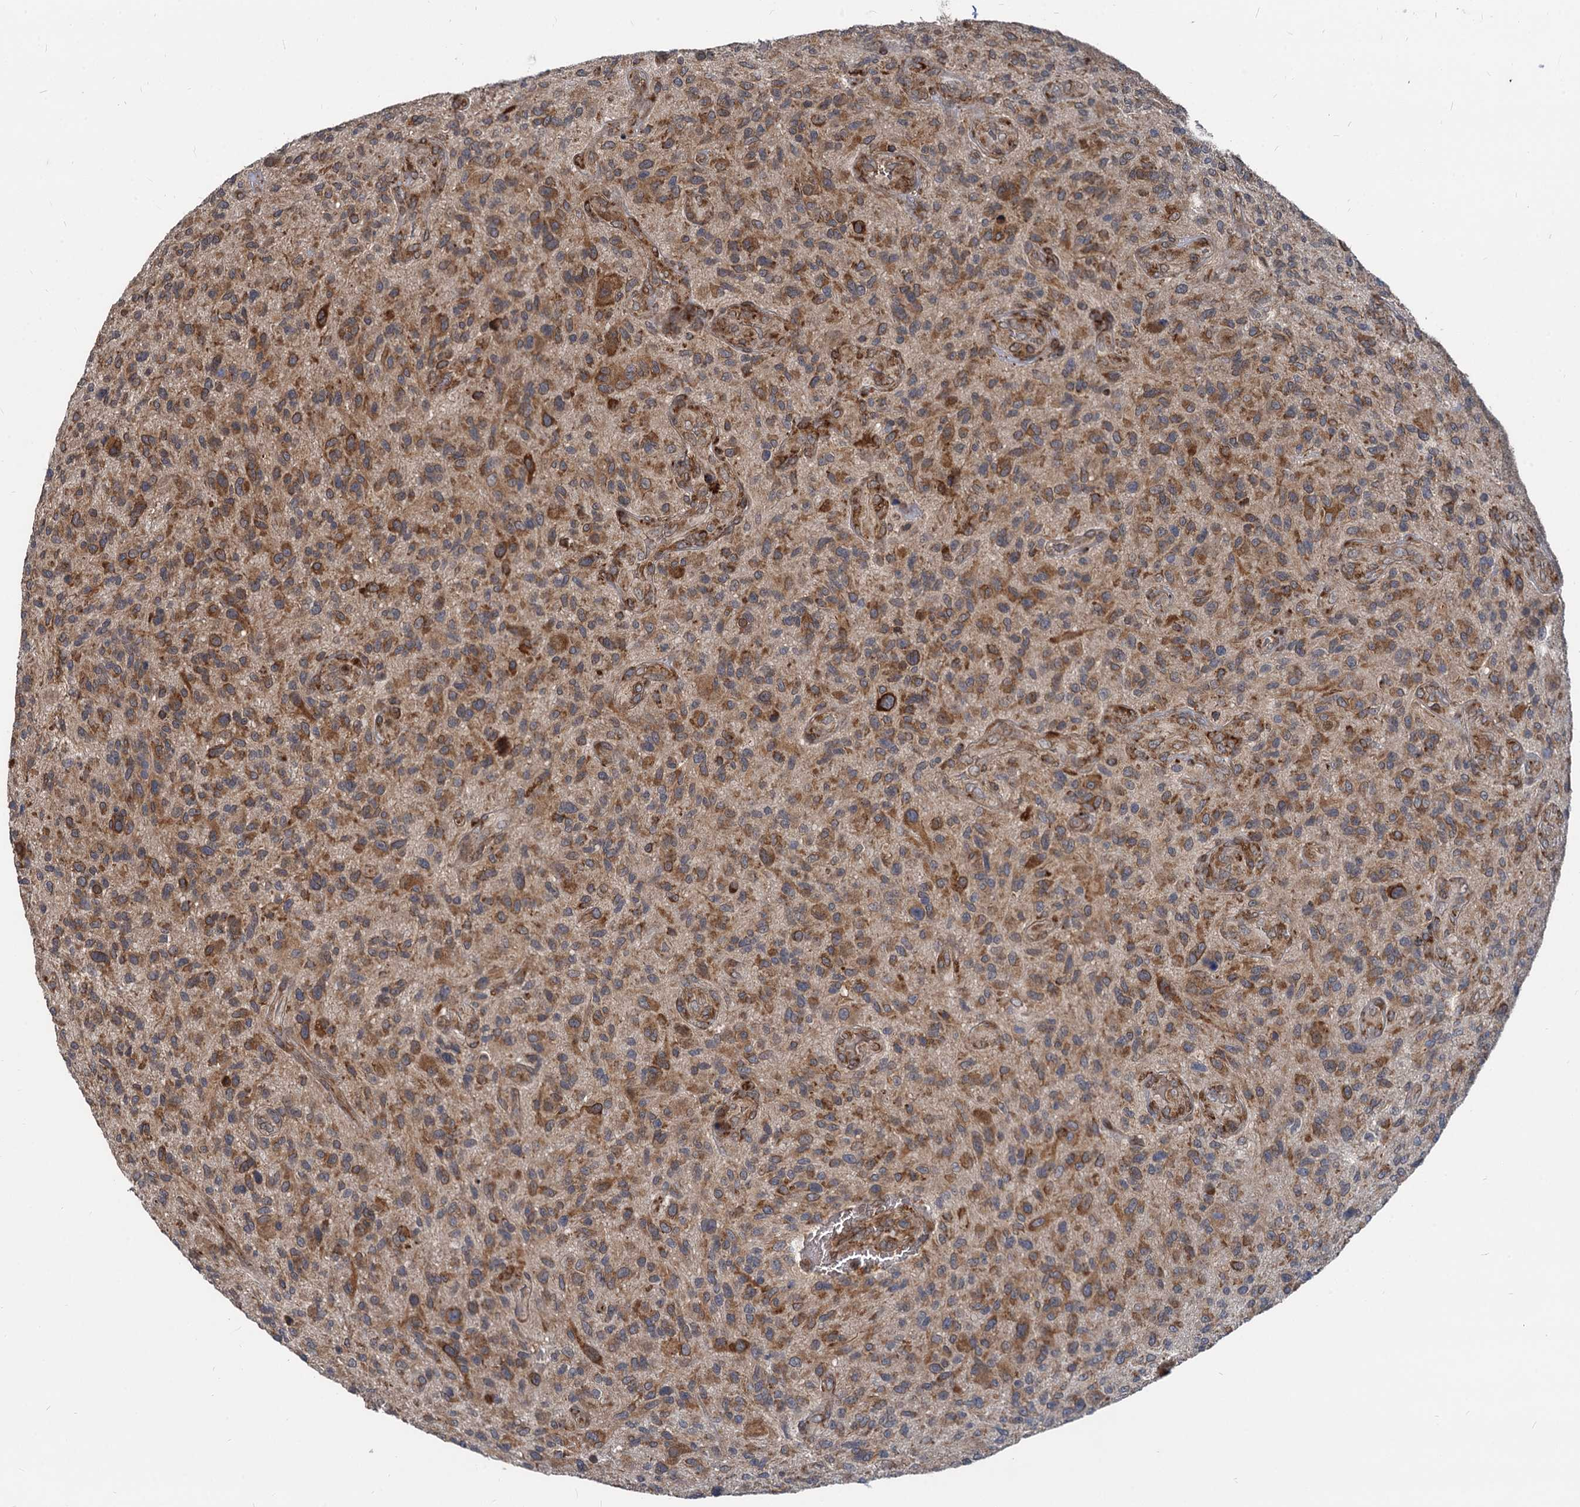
{"staining": {"intensity": "moderate", "quantity": ">75%", "location": "cytoplasmic/membranous"}, "tissue": "glioma", "cell_type": "Tumor cells", "image_type": "cancer", "snomed": [{"axis": "morphology", "description": "Glioma, malignant, High grade"}, {"axis": "topography", "description": "Brain"}], "caption": "Glioma stained for a protein shows moderate cytoplasmic/membranous positivity in tumor cells. (DAB = brown stain, brightfield microscopy at high magnification).", "gene": "STIM1", "patient": {"sex": "male", "age": 47}}